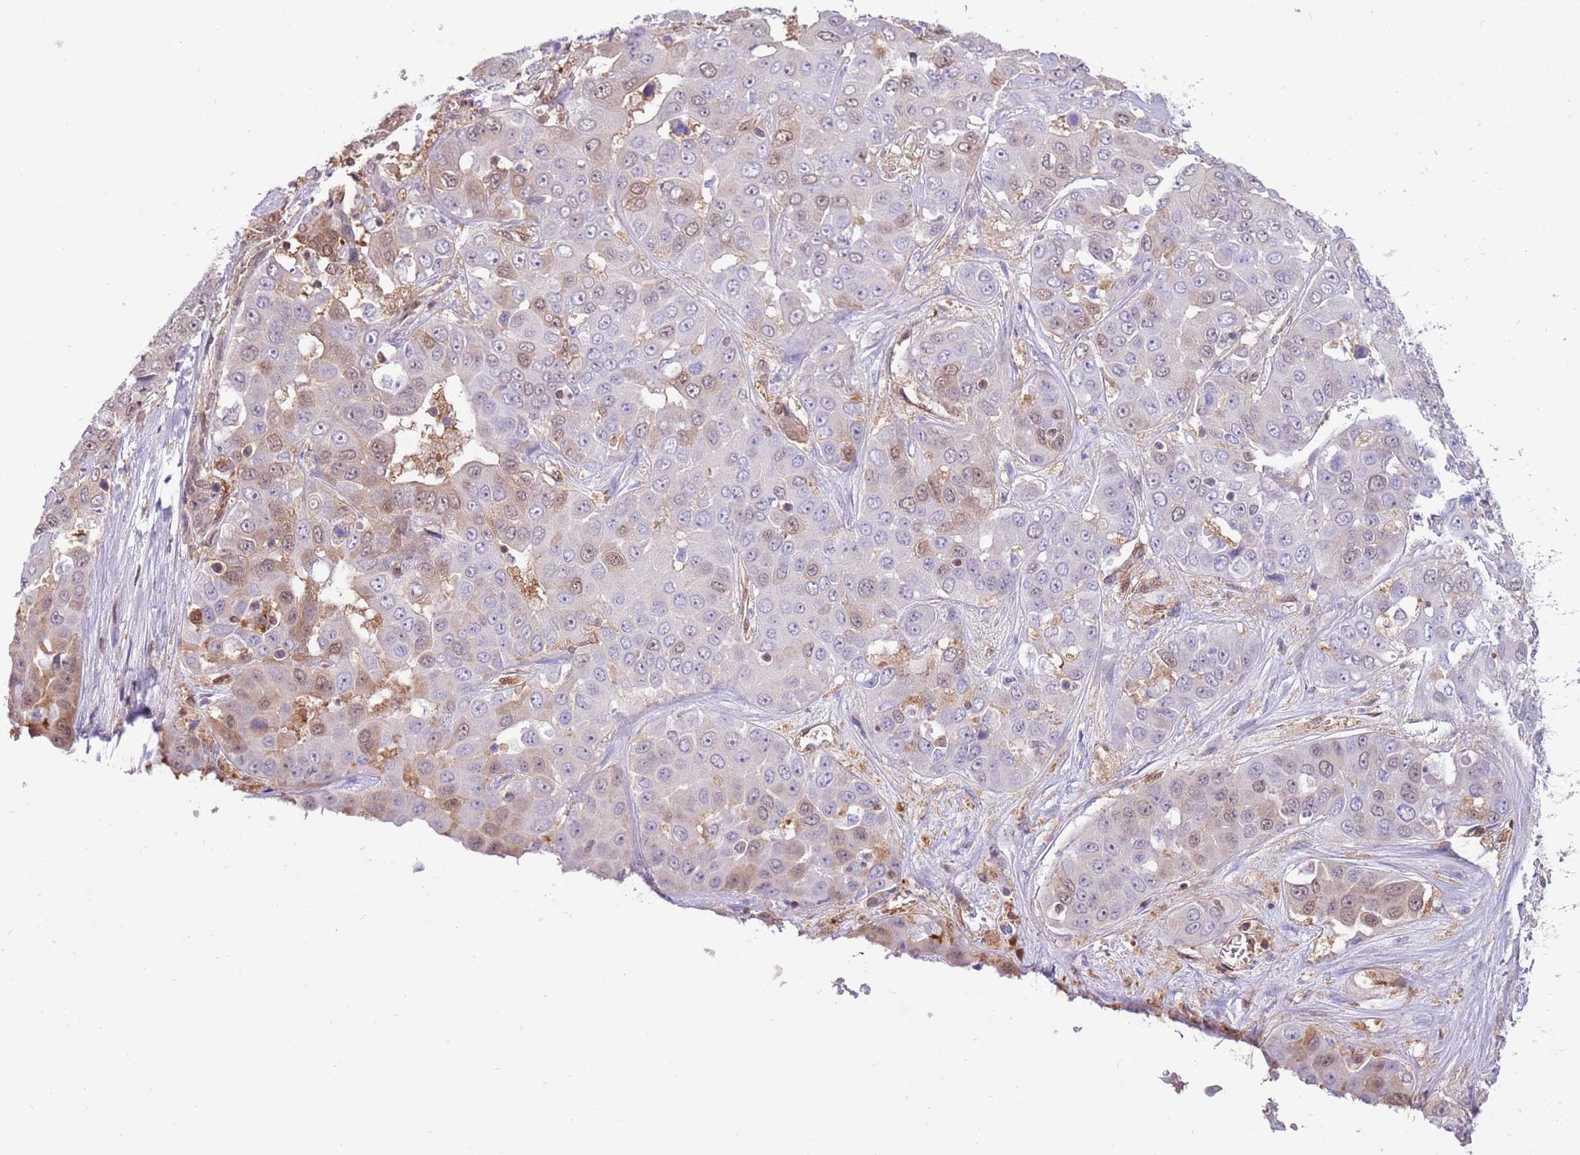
{"staining": {"intensity": "weak", "quantity": "<25%", "location": "cytoplasmic/membranous,nuclear"}, "tissue": "liver cancer", "cell_type": "Tumor cells", "image_type": "cancer", "snomed": [{"axis": "morphology", "description": "Cholangiocarcinoma"}, {"axis": "topography", "description": "Liver"}], "caption": "Immunohistochemistry of human cholangiocarcinoma (liver) shows no positivity in tumor cells.", "gene": "NSFL1C", "patient": {"sex": "female", "age": 52}}